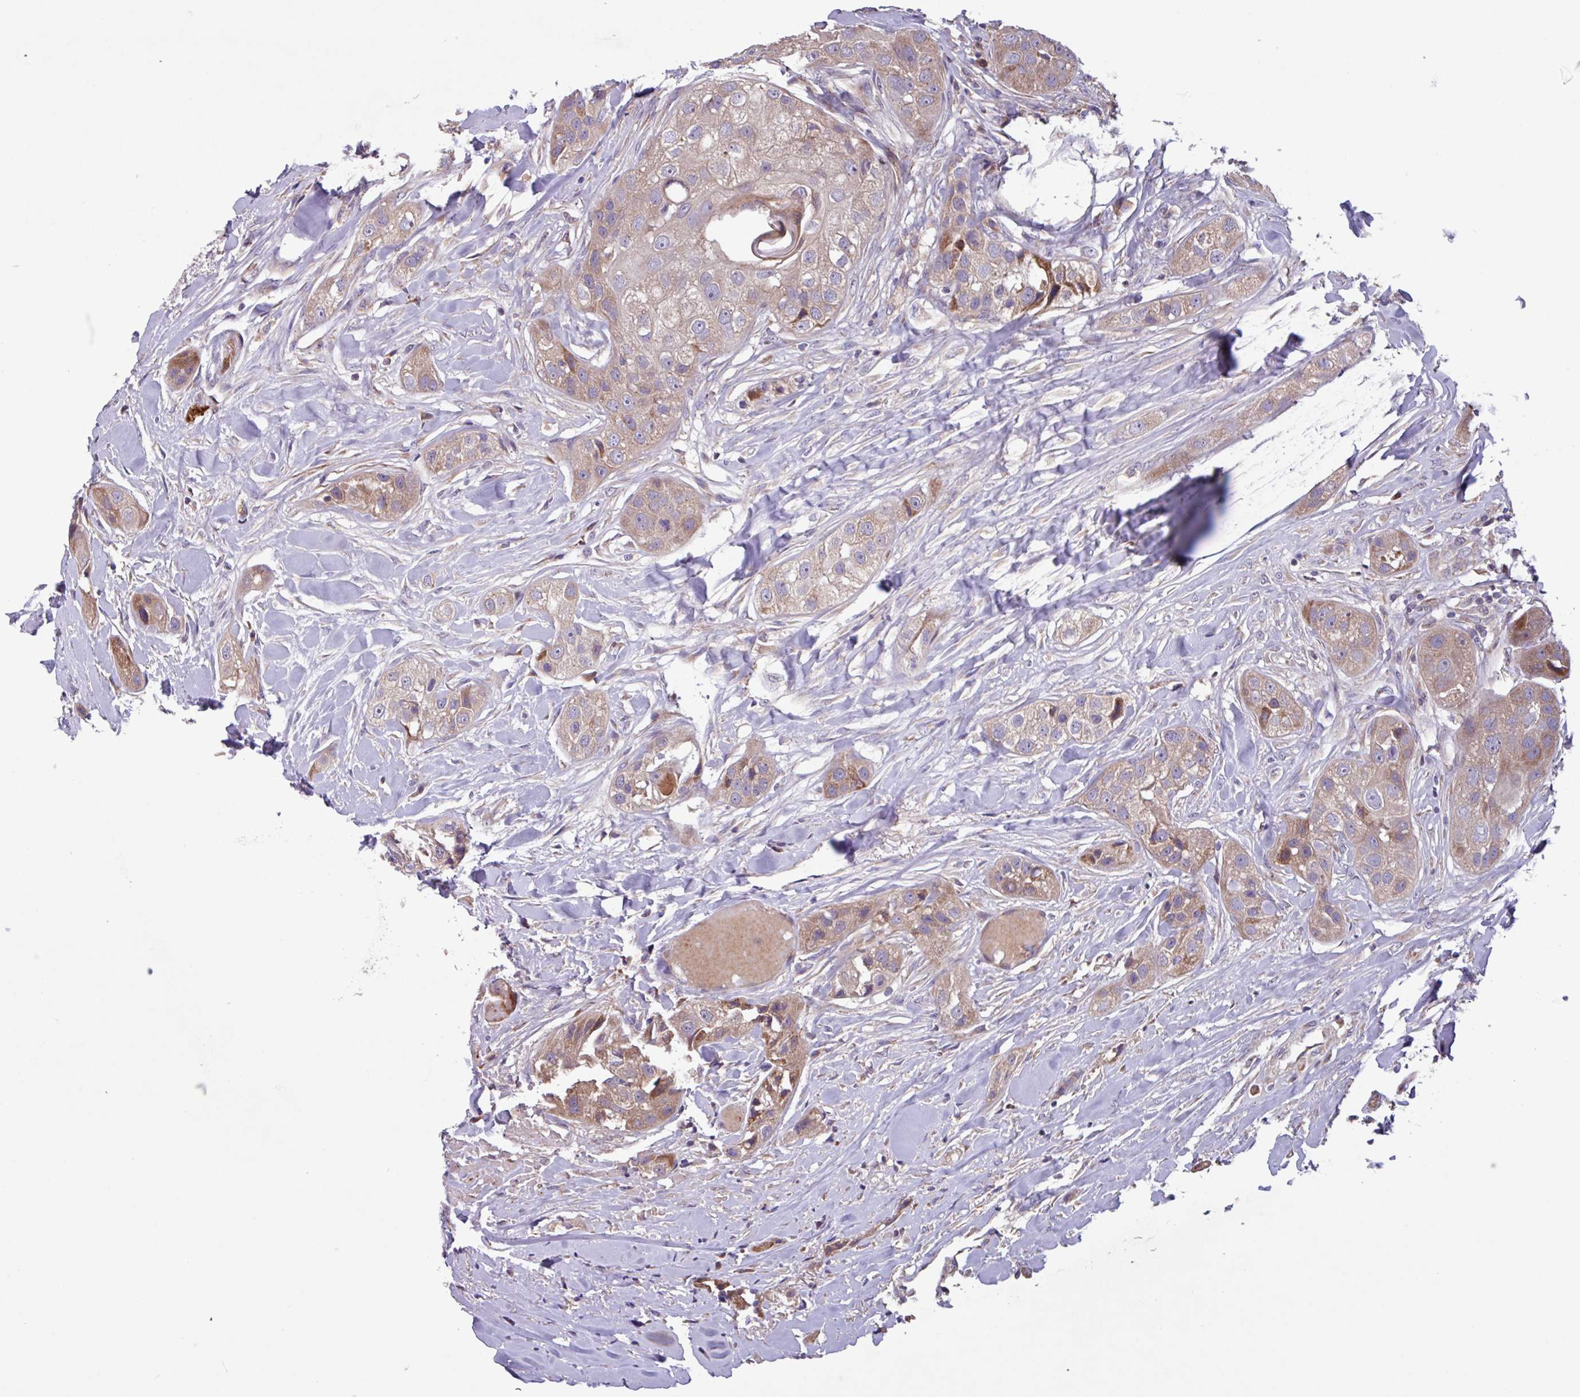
{"staining": {"intensity": "moderate", "quantity": "25%-75%", "location": "cytoplasmic/membranous"}, "tissue": "head and neck cancer", "cell_type": "Tumor cells", "image_type": "cancer", "snomed": [{"axis": "morphology", "description": "Normal tissue, NOS"}, {"axis": "morphology", "description": "Squamous cell carcinoma, NOS"}, {"axis": "topography", "description": "Skeletal muscle"}, {"axis": "topography", "description": "Head-Neck"}], "caption": "Moderate cytoplasmic/membranous expression is appreciated in about 25%-75% of tumor cells in head and neck squamous cell carcinoma.", "gene": "PTPRQ", "patient": {"sex": "male", "age": 51}}